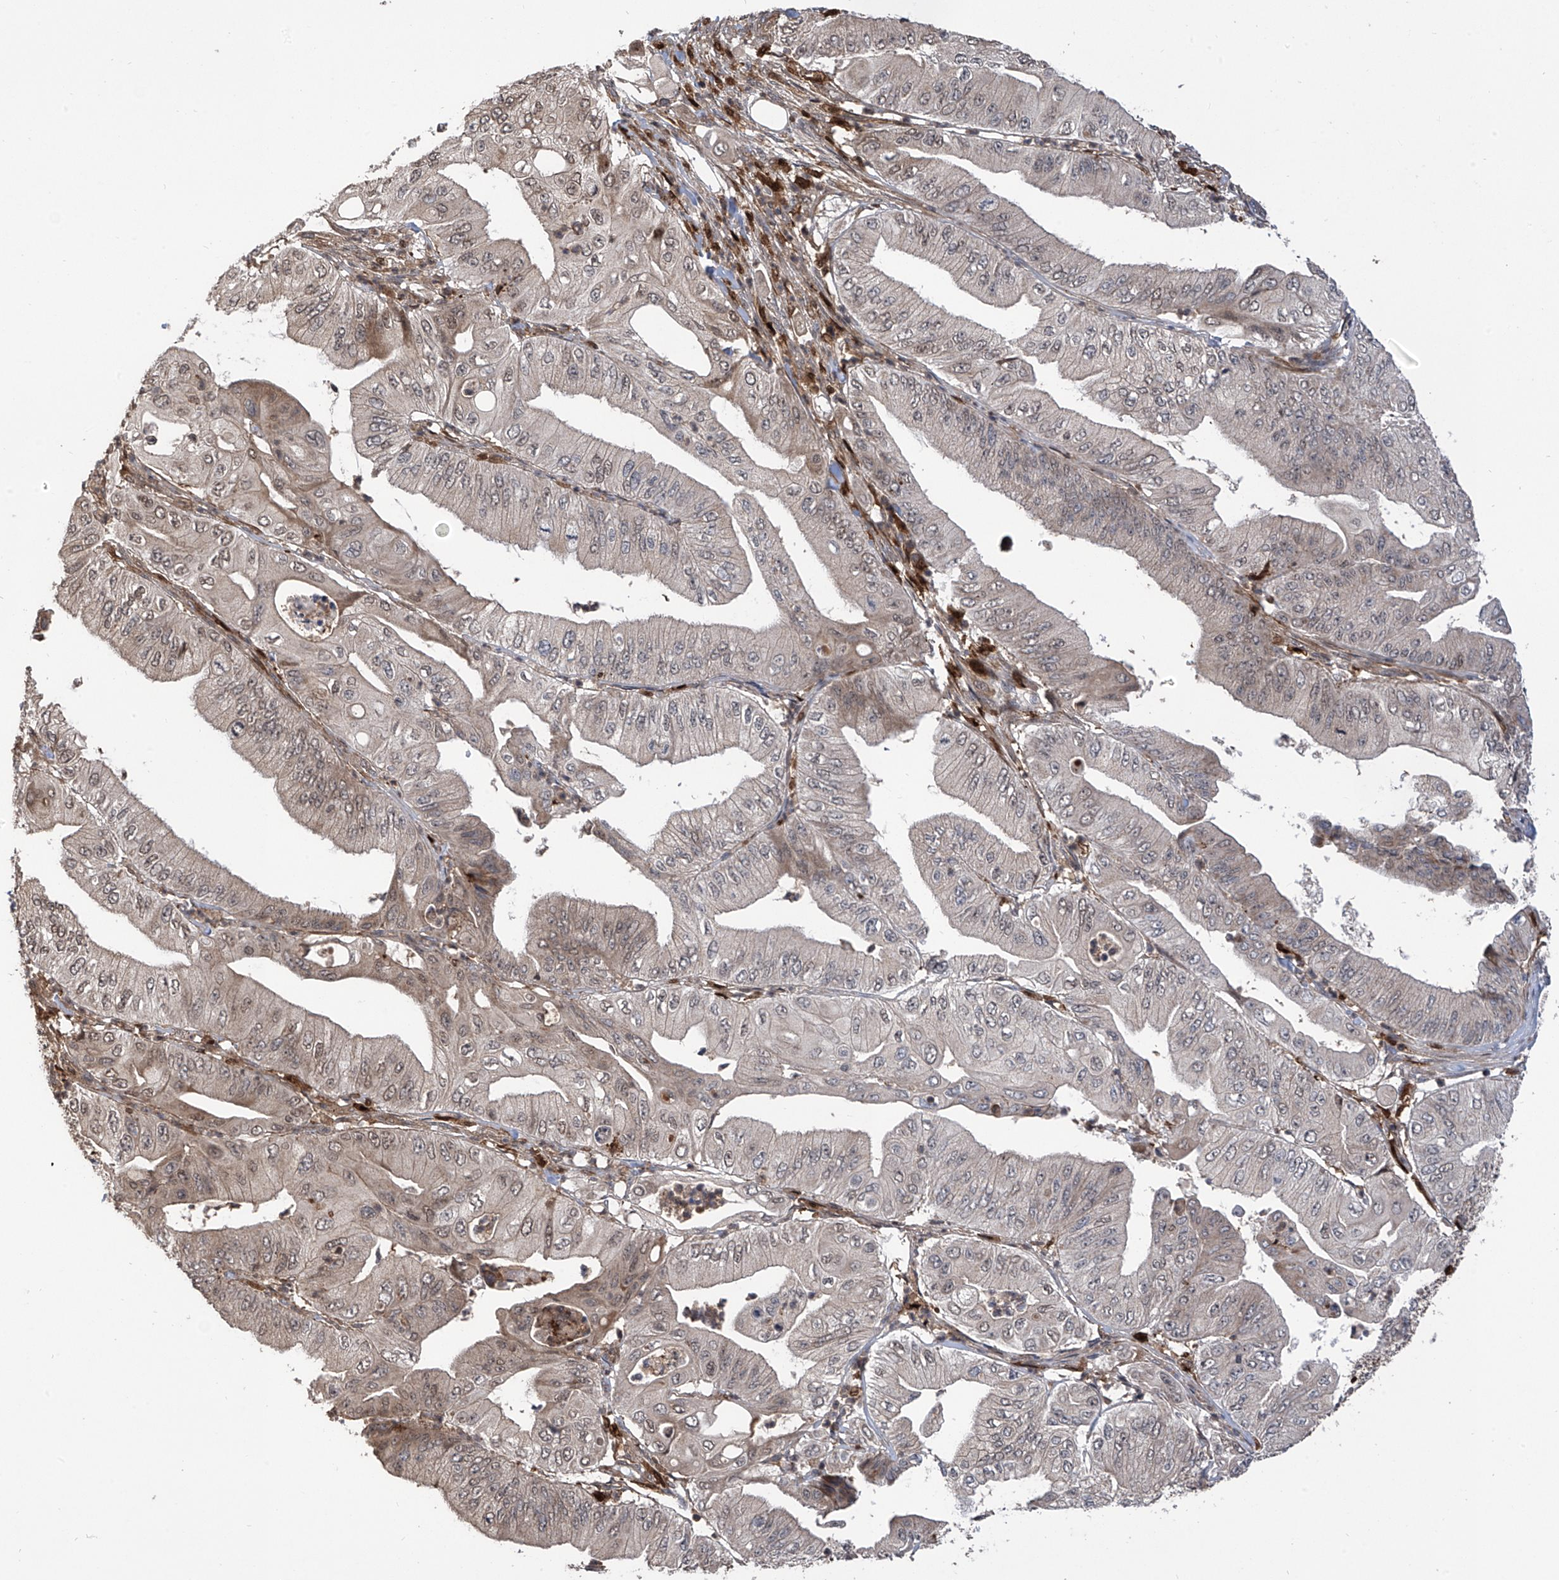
{"staining": {"intensity": "weak", "quantity": "25%-75%", "location": "cytoplasmic/membranous"}, "tissue": "pancreatic cancer", "cell_type": "Tumor cells", "image_type": "cancer", "snomed": [{"axis": "morphology", "description": "Adenocarcinoma, NOS"}, {"axis": "topography", "description": "Pancreas"}], "caption": "Immunohistochemical staining of pancreatic cancer (adenocarcinoma) displays low levels of weak cytoplasmic/membranous expression in approximately 25%-75% of tumor cells. (Brightfield microscopy of DAB IHC at high magnification).", "gene": "ATAD2B", "patient": {"sex": "female", "age": 77}}